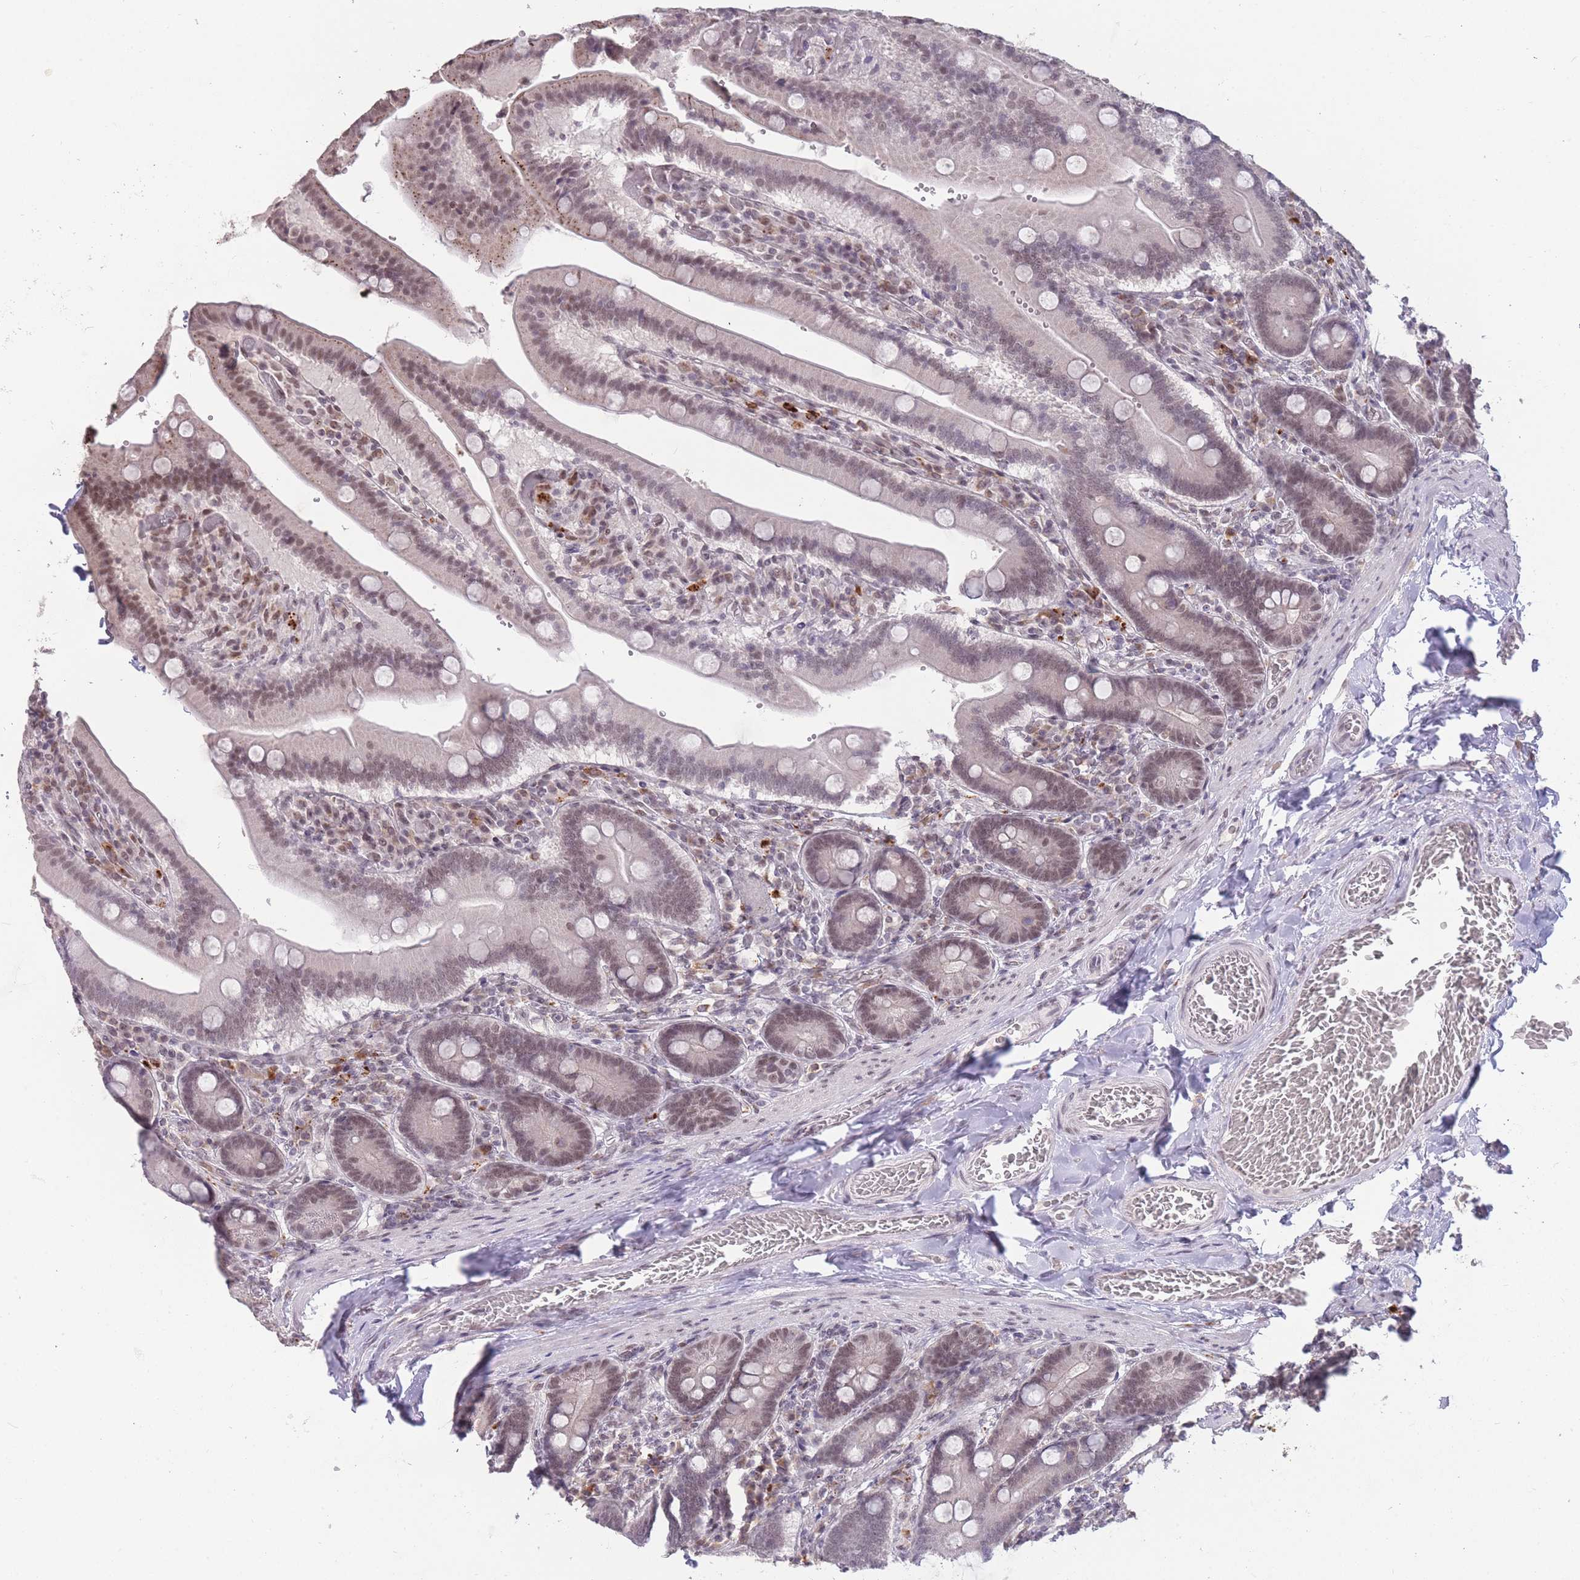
{"staining": {"intensity": "weak", "quantity": "25%-75%", "location": "nuclear"}, "tissue": "duodenum", "cell_type": "Glandular cells", "image_type": "normal", "snomed": [{"axis": "morphology", "description": "Normal tissue, NOS"}, {"axis": "topography", "description": "Duodenum"}], "caption": "Protein analysis of unremarkable duodenum demonstrates weak nuclear positivity in about 25%-75% of glandular cells. (DAB (3,3'-diaminobenzidine) = brown stain, brightfield microscopy at high magnification).", "gene": "HNRNPUL1", "patient": {"sex": "female", "age": 62}}